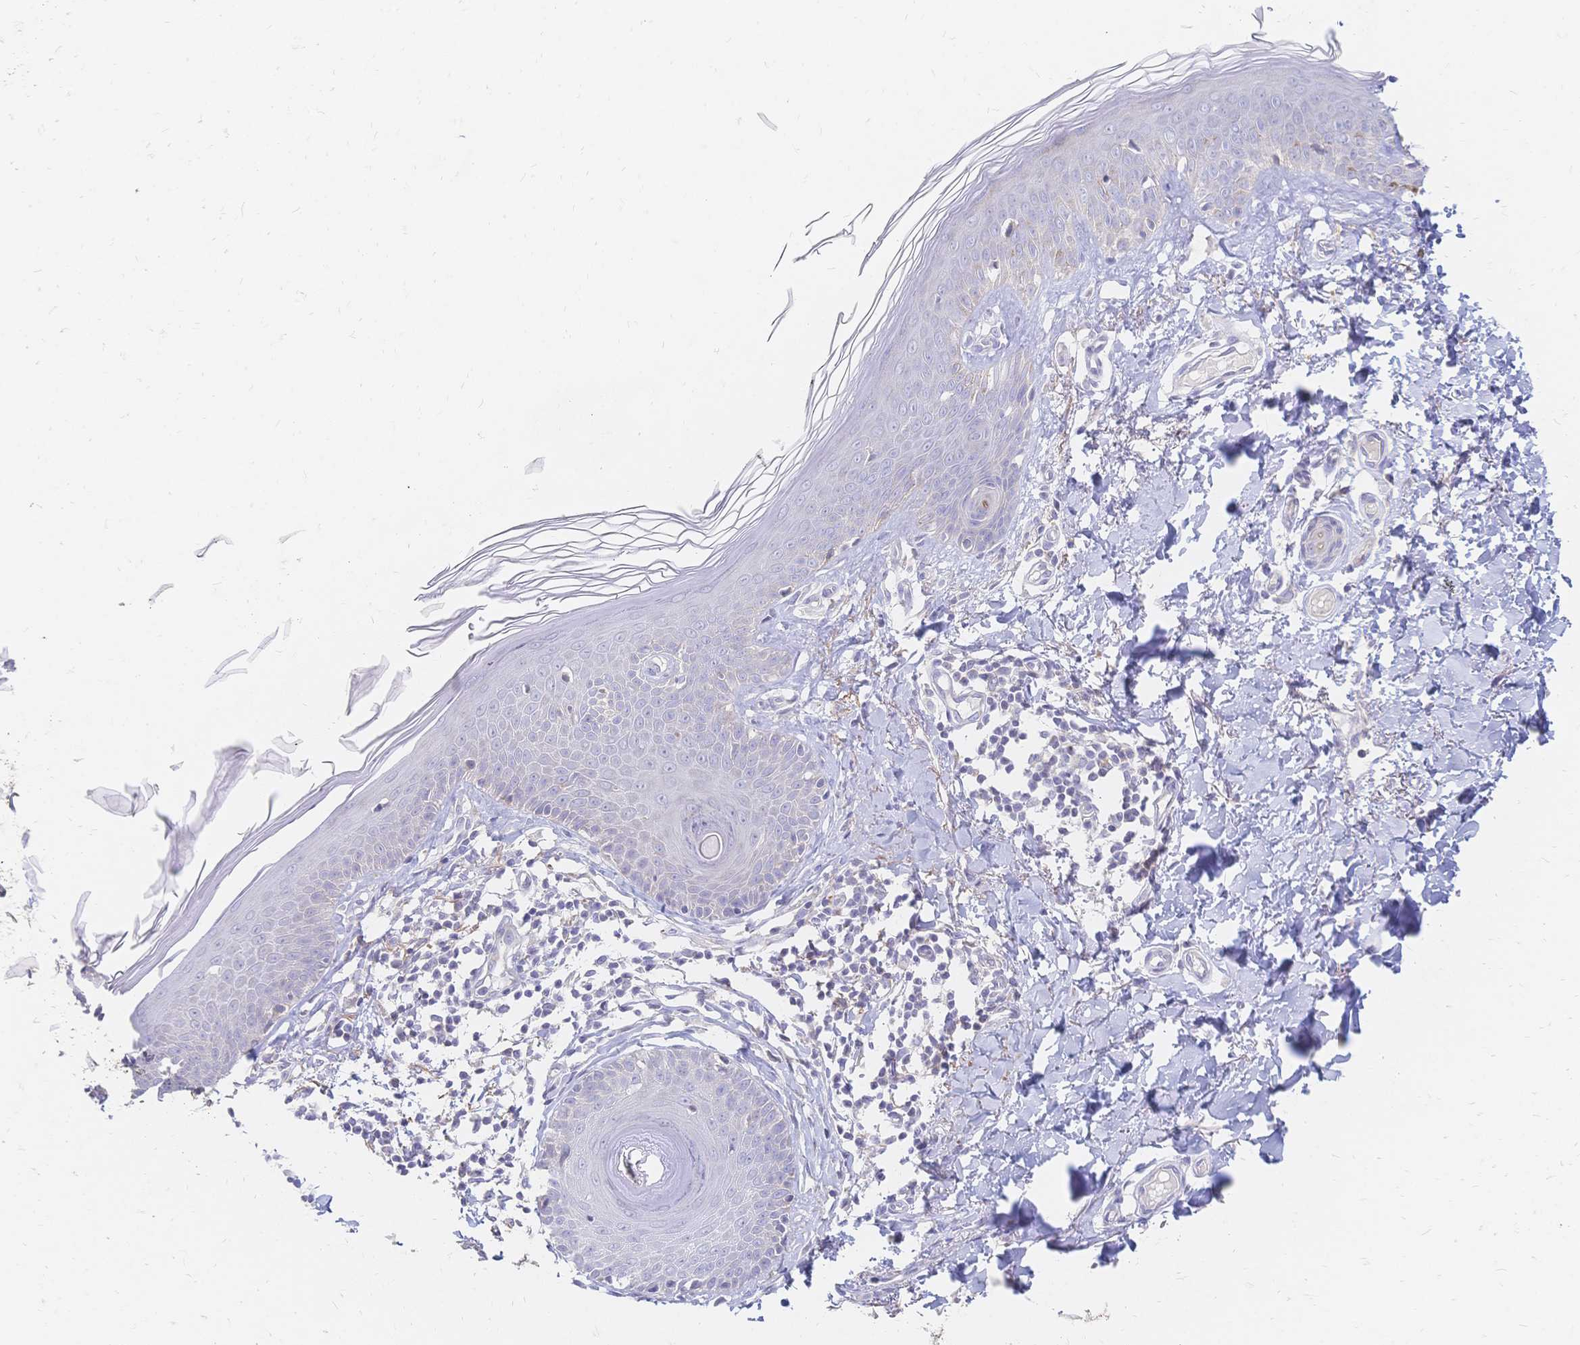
{"staining": {"intensity": "negative", "quantity": "none", "location": "none"}, "tissue": "skin", "cell_type": "Fibroblasts", "image_type": "normal", "snomed": [{"axis": "morphology", "description": "Normal tissue, NOS"}, {"axis": "topography", "description": "Skin"}, {"axis": "topography", "description": "Peripheral nerve tissue"}], "caption": "Immunohistochemistry photomicrograph of normal human skin stained for a protein (brown), which reveals no expression in fibroblasts. (Stains: DAB (3,3'-diaminobenzidine) immunohistochemistry (IHC) with hematoxylin counter stain, Microscopy: brightfield microscopy at high magnification).", "gene": "VWC2L", "patient": {"sex": "female", "age": 45}}